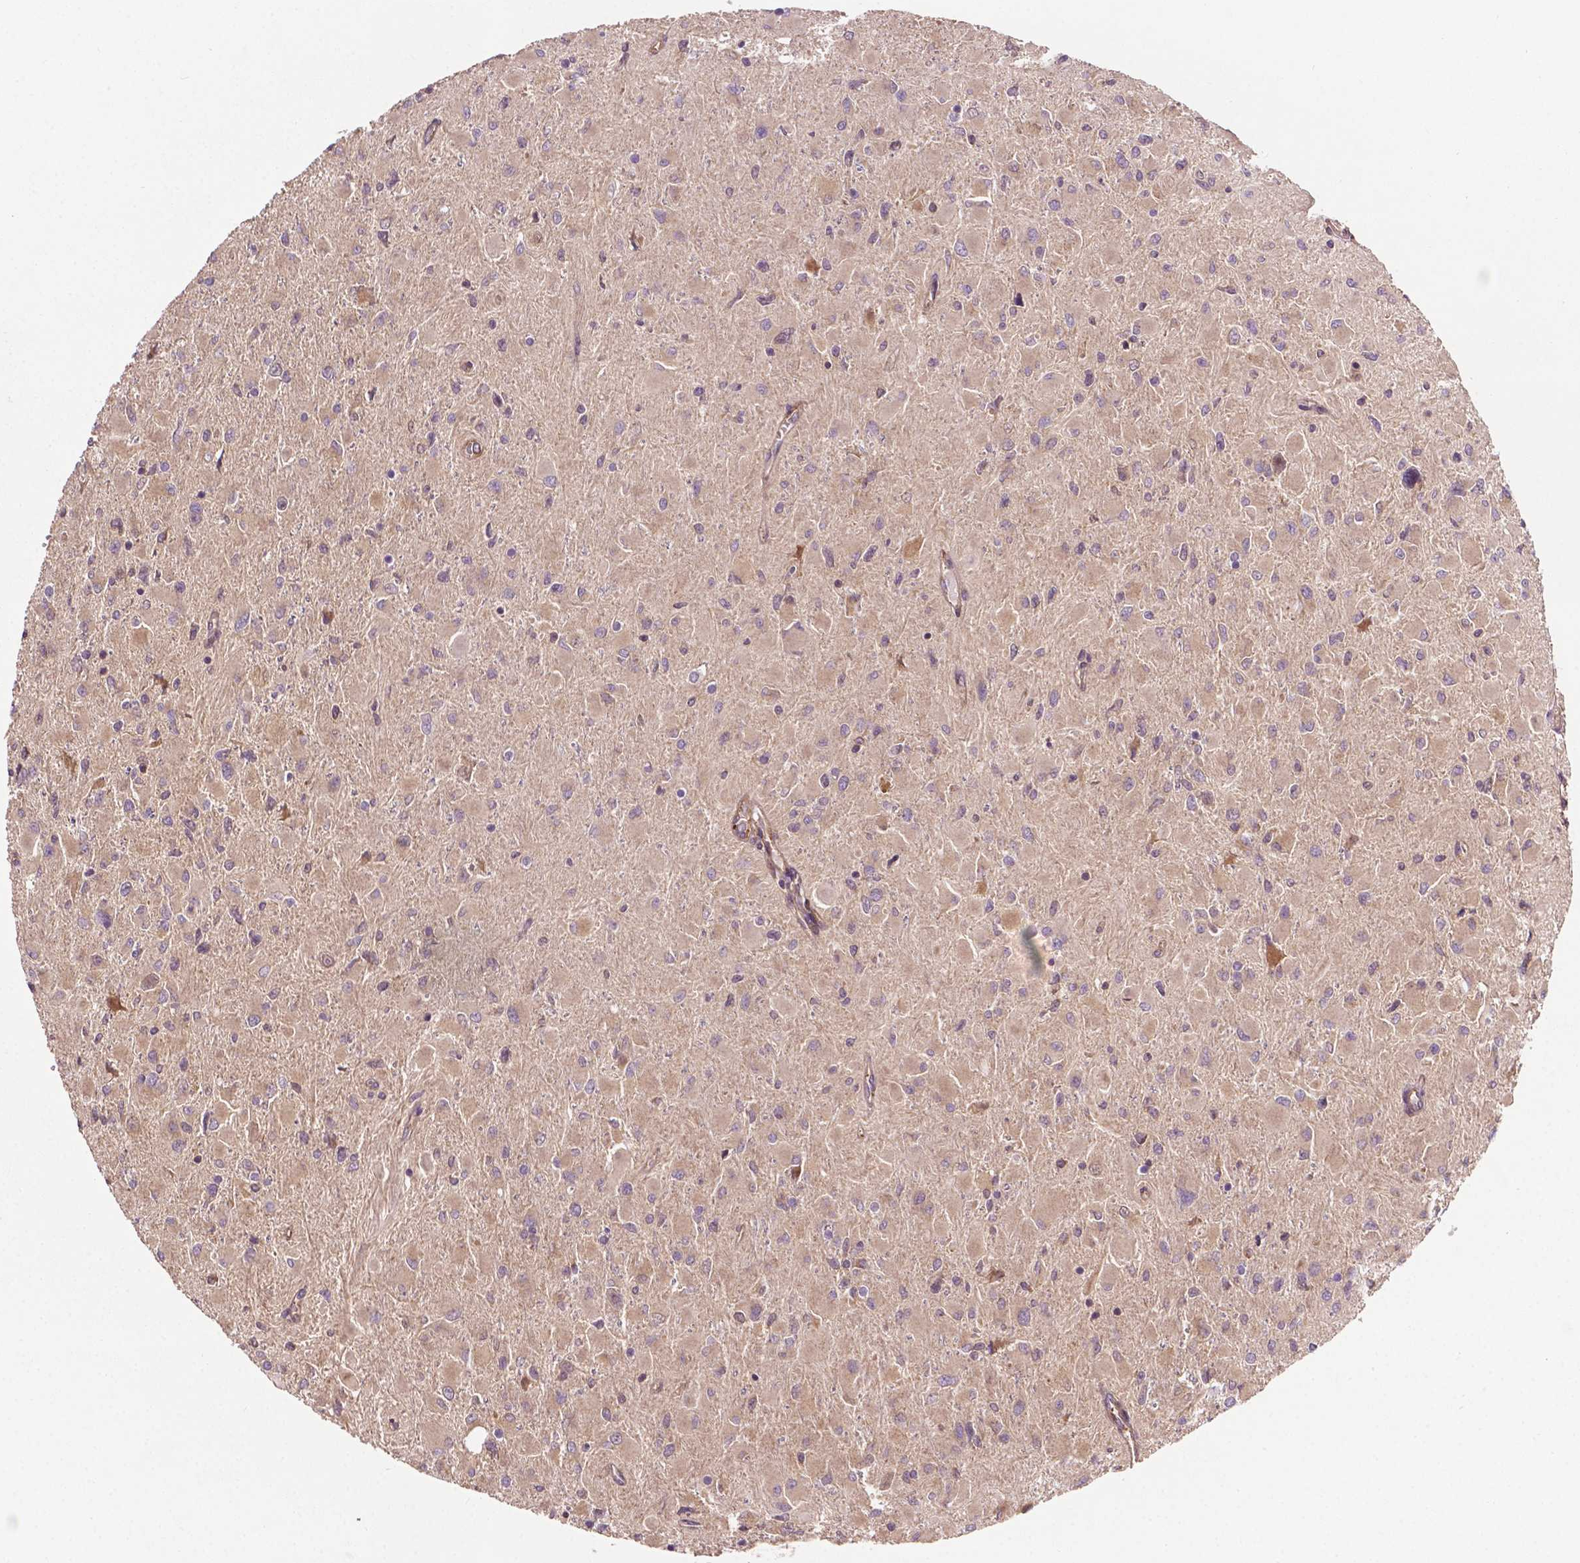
{"staining": {"intensity": "weak", "quantity": ">75%", "location": "cytoplasmic/membranous"}, "tissue": "glioma", "cell_type": "Tumor cells", "image_type": "cancer", "snomed": [{"axis": "morphology", "description": "Glioma, malignant, High grade"}, {"axis": "topography", "description": "Cerebral cortex"}], "caption": "Glioma stained for a protein (brown) displays weak cytoplasmic/membranous positive positivity in approximately >75% of tumor cells.", "gene": "GJA9", "patient": {"sex": "female", "age": 36}}